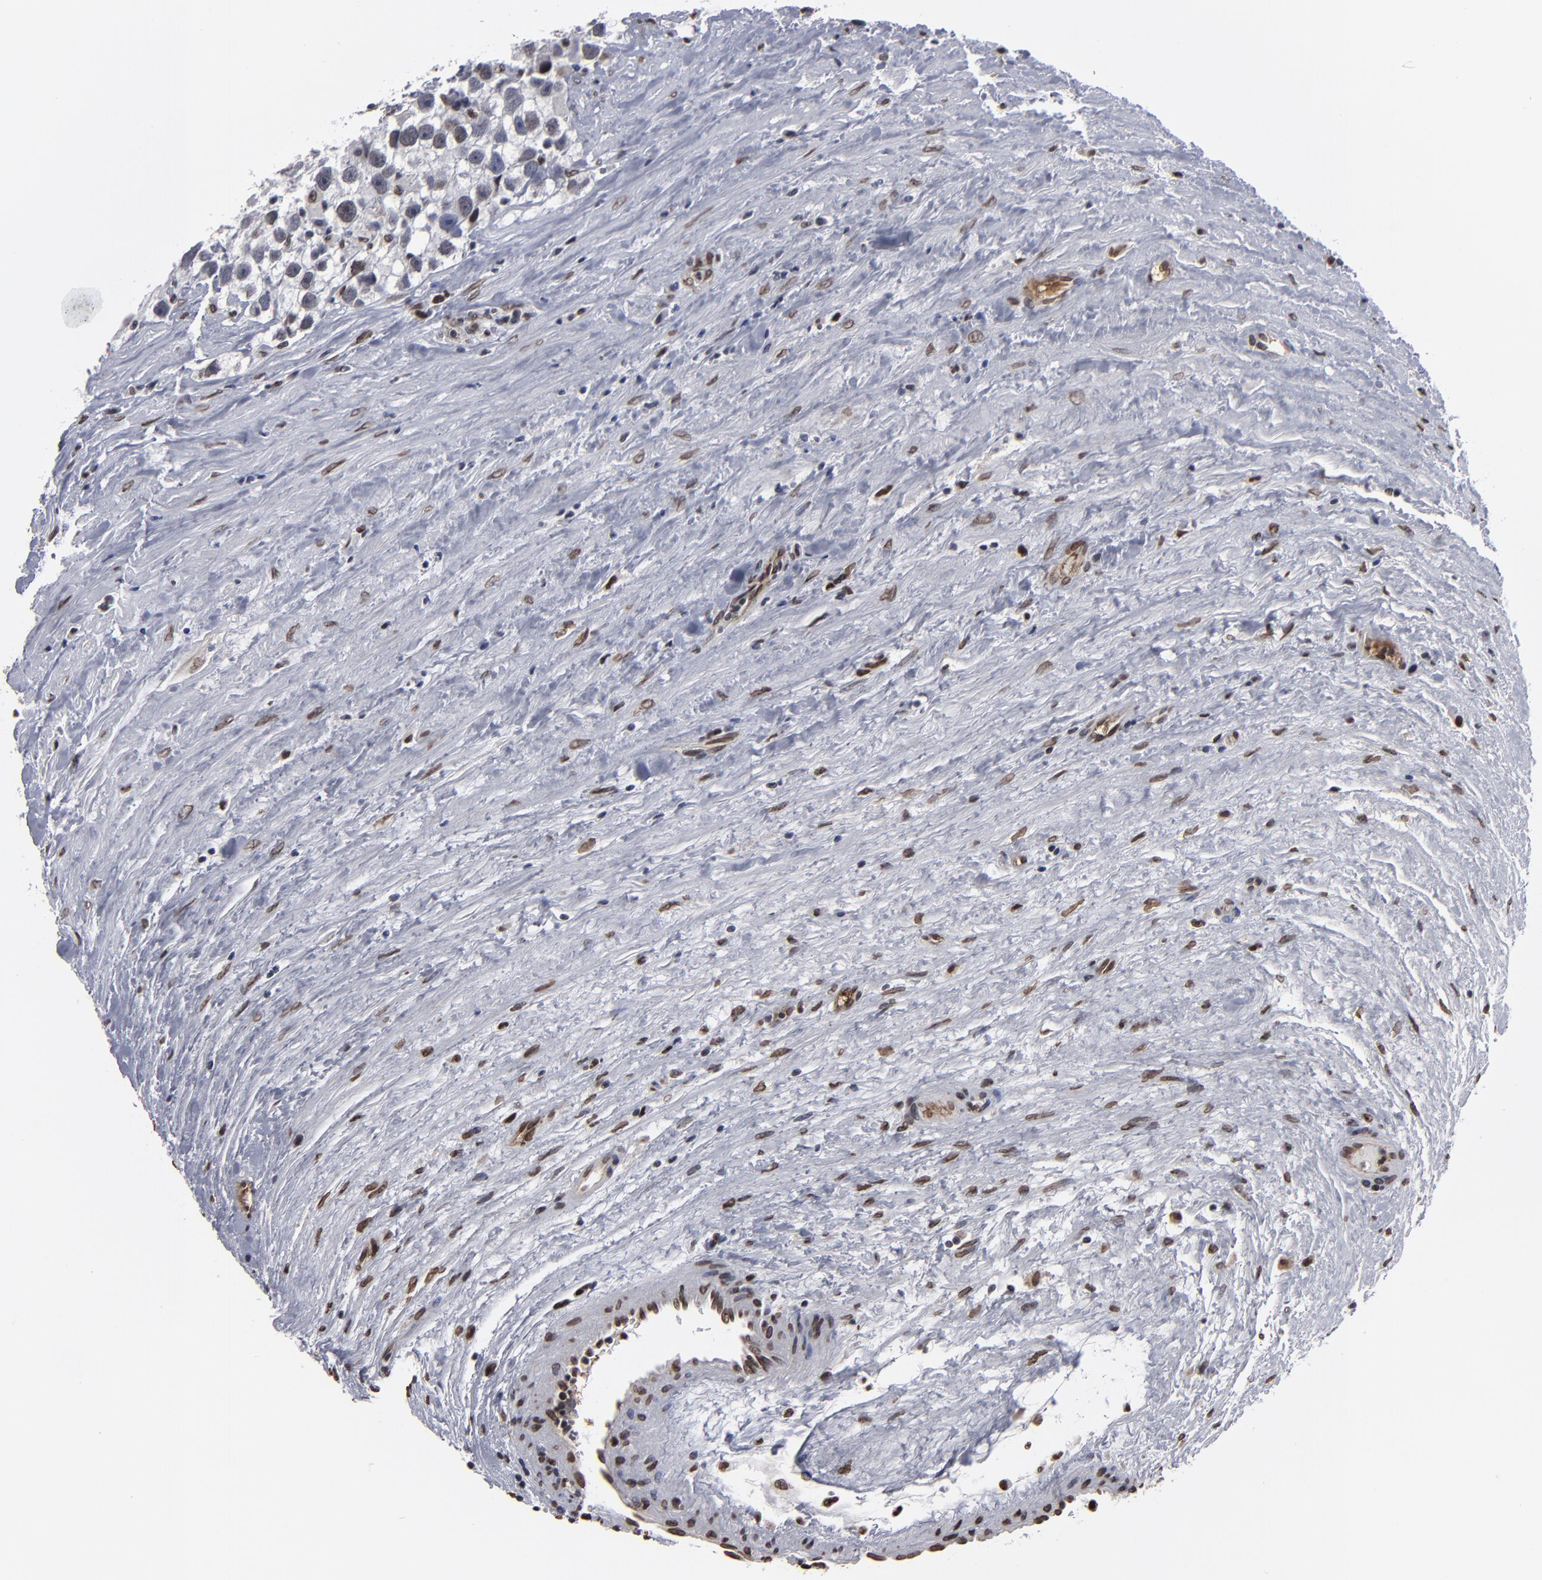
{"staining": {"intensity": "moderate", "quantity": "<25%", "location": "nuclear"}, "tissue": "testis cancer", "cell_type": "Tumor cells", "image_type": "cancer", "snomed": [{"axis": "morphology", "description": "Seminoma, NOS"}, {"axis": "topography", "description": "Testis"}], "caption": "IHC of seminoma (testis) reveals low levels of moderate nuclear staining in approximately <25% of tumor cells. (Stains: DAB (3,3'-diaminobenzidine) in brown, nuclei in blue, Microscopy: brightfield microscopy at high magnification).", "gene": "BAZ1A", "patient": {"sex": "male", "age": 43}}